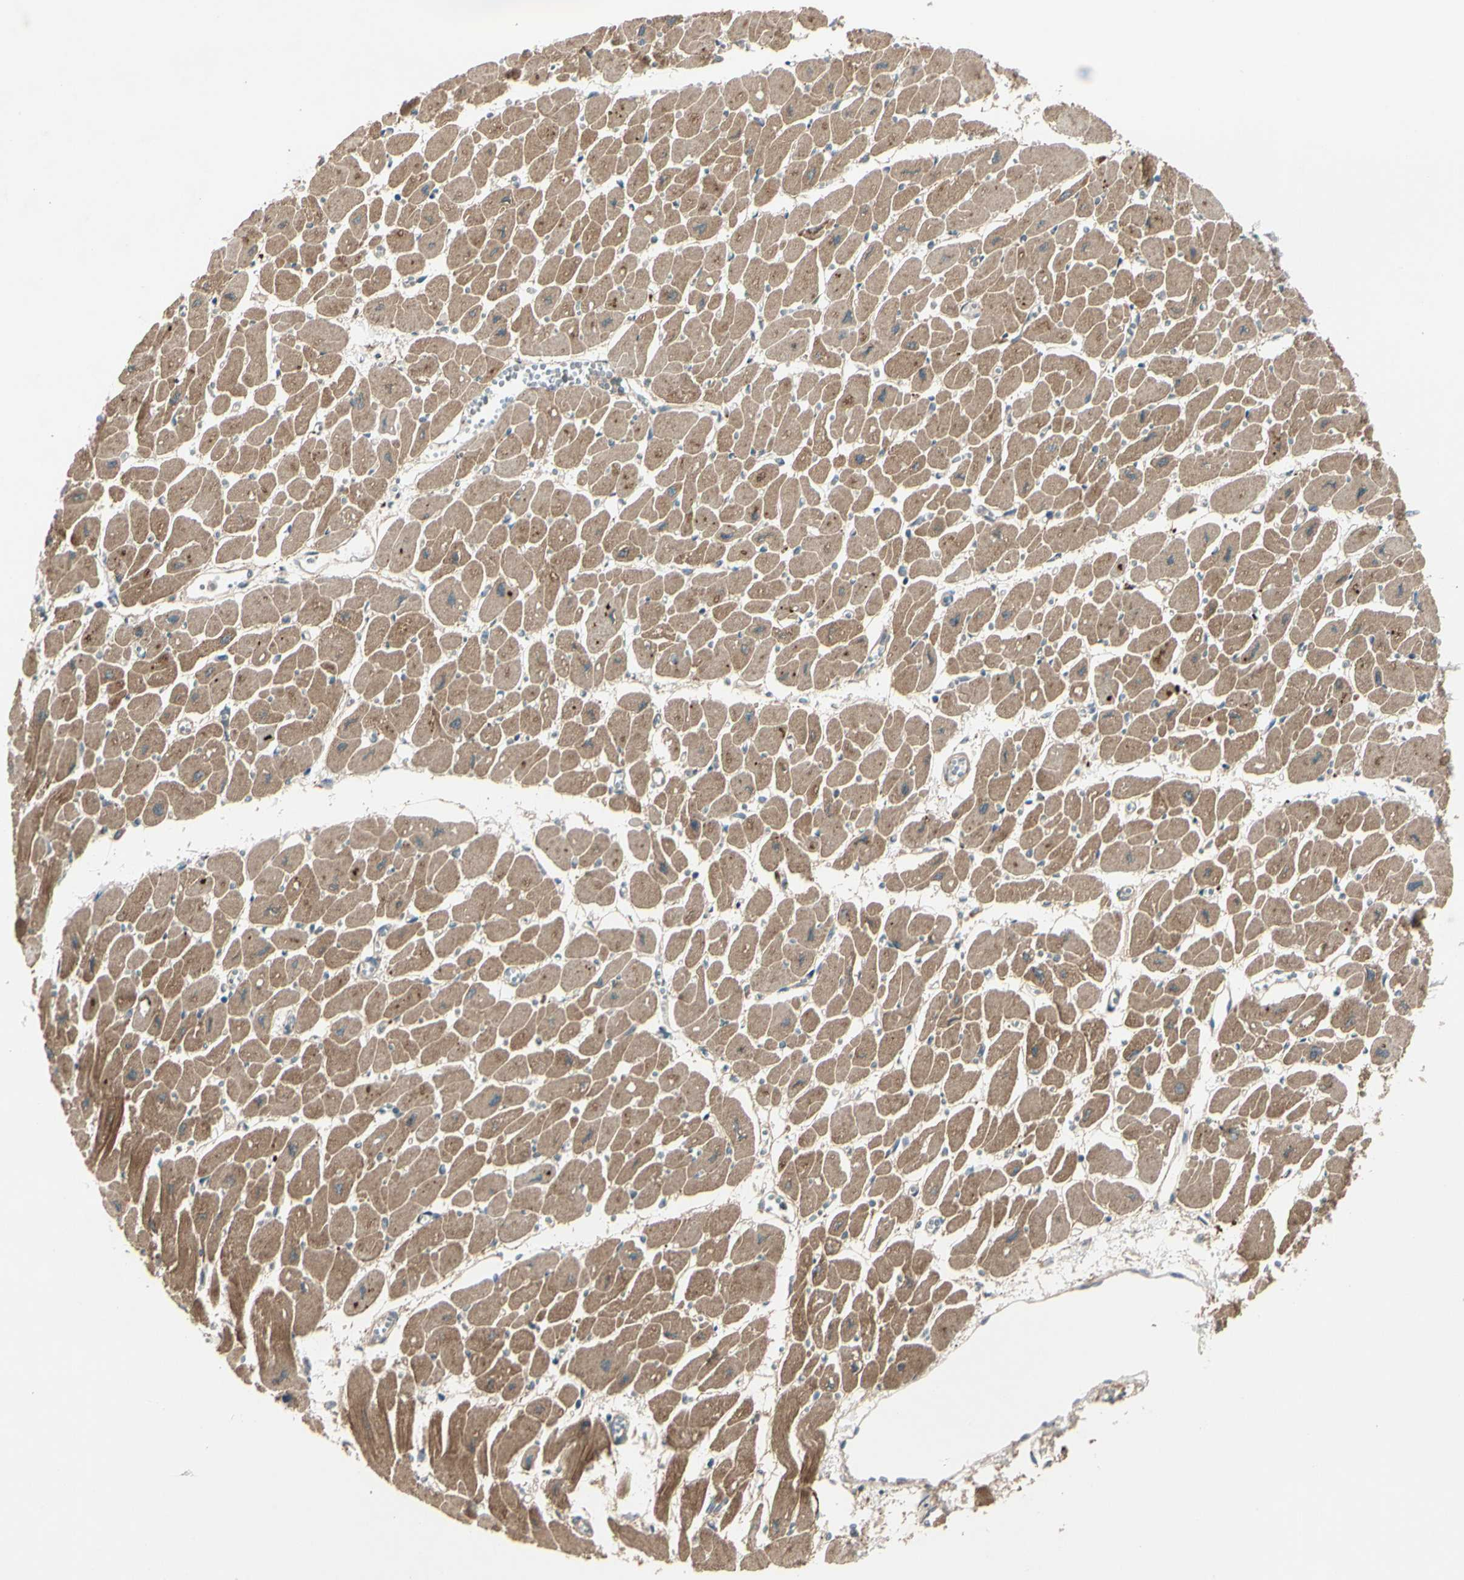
{"staining": {"intensity": "moderate", "quantity": ">75%", "location": "cytoplasmic/membranous"}, "tissue": "heart muscle", "cell_type": "Cardiomyocytes", "image_type": "normal", "snomed": [{"axis": "morphology", "description": "Normal tissue, NOS"}, {"axis": "topography", "description": "Heart"}], "caption": "Protein staining demonstrates moderate cytoplasmic/membranous staining in about >75% of cardiomyocytes in benign heart muscle.", "gene": "ACVR1C", "patient": {"sex": "female", "age": 54}}